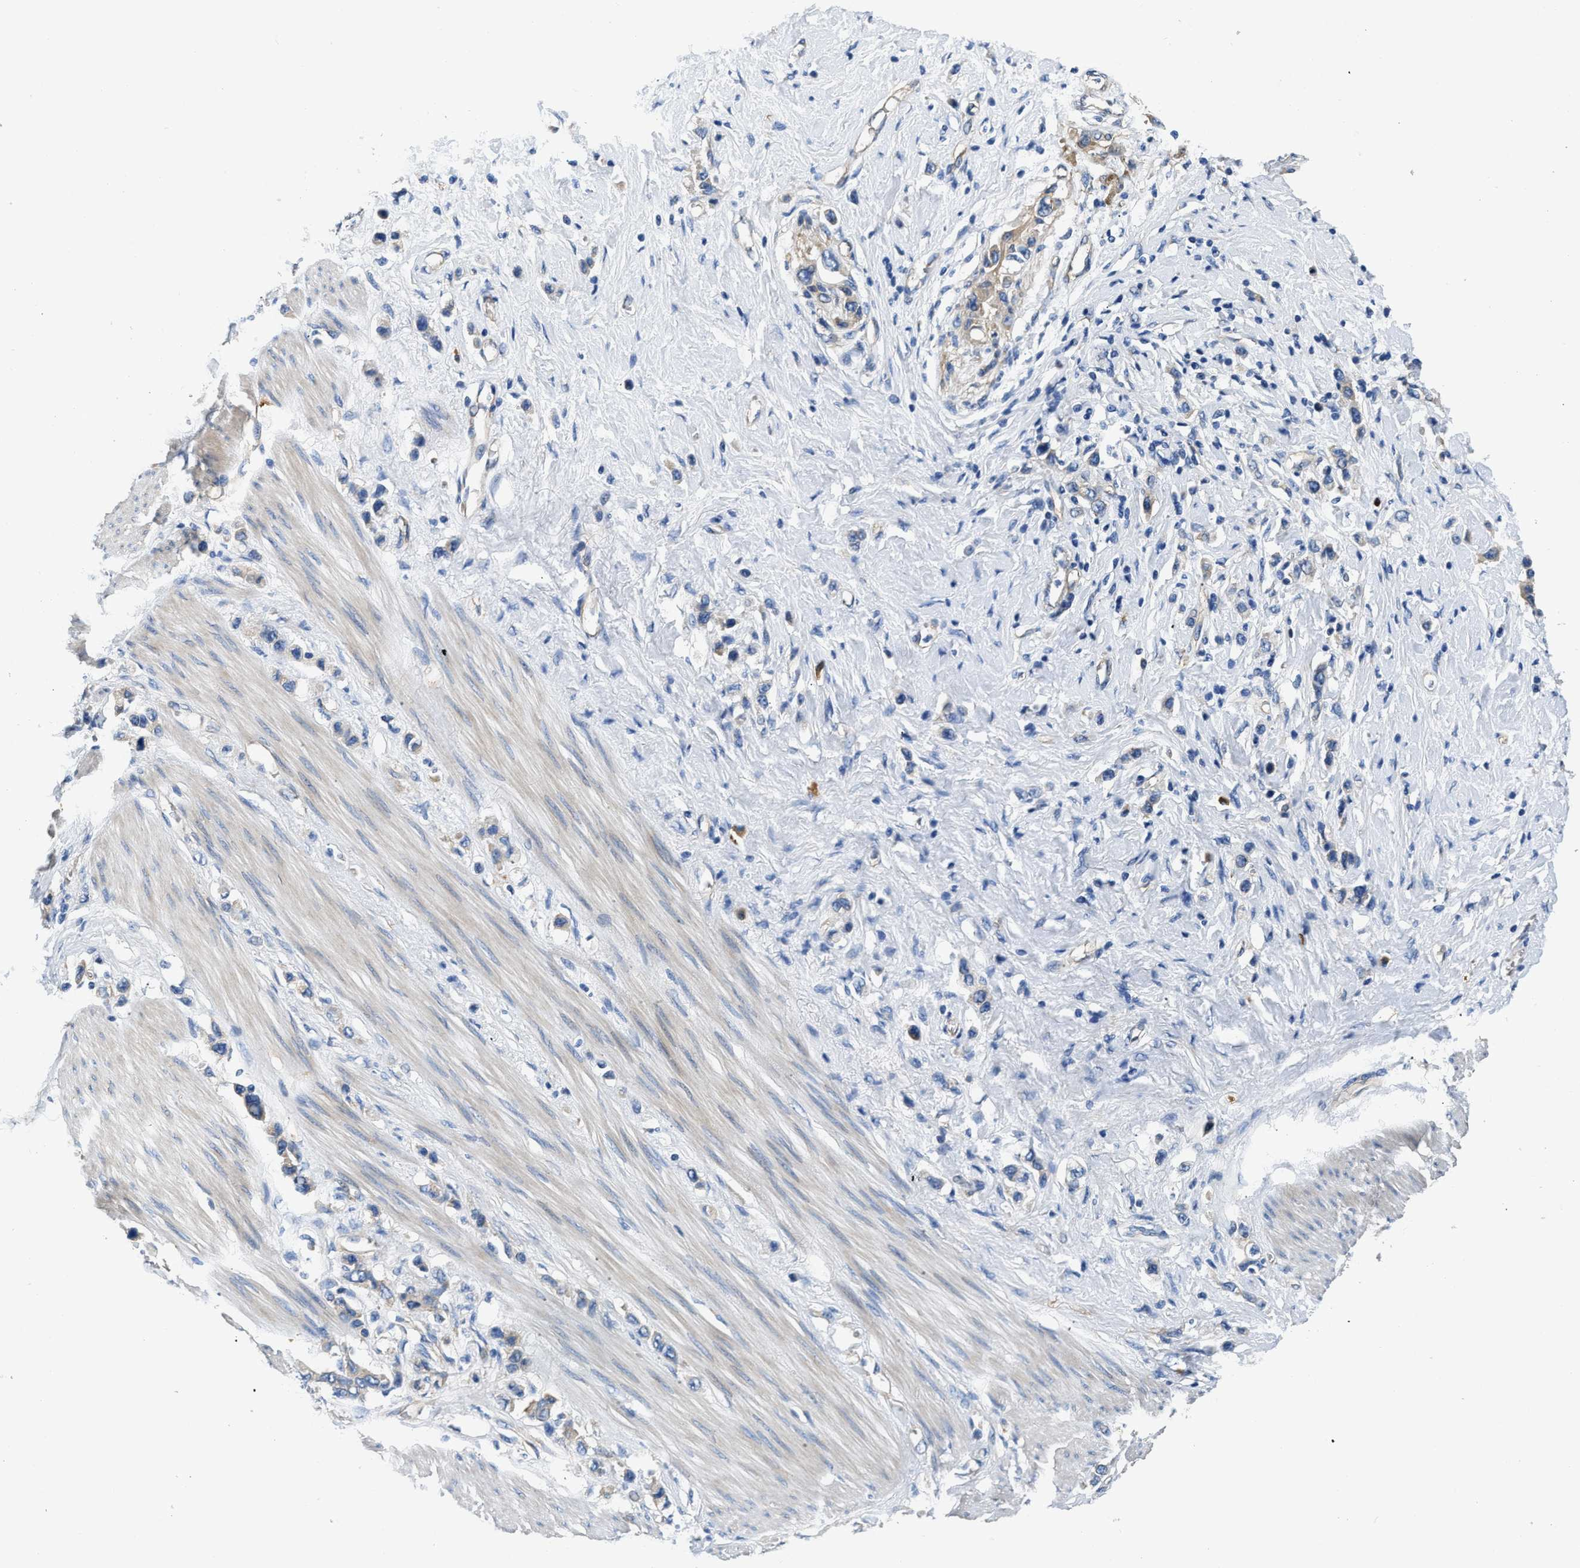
{"staining": {"intensity": "negative", "quantity": "none", "location": "none"}, "tissue": "stomach cancer", "cell_type": "Tumor cells", "image_type": "cancer", "snomed": [{"axis": "morphology", "description": "Adenocarcinoma, NOS"}, {"axis": "topography", "description": "Stomach"}], "caption": "Histopathology image shows no significant protein staining in tumor cells of stomach cancer (adenocarcinoma).", "gene": "CSDE1", "patient": {"sex": "female", "age": 65}}